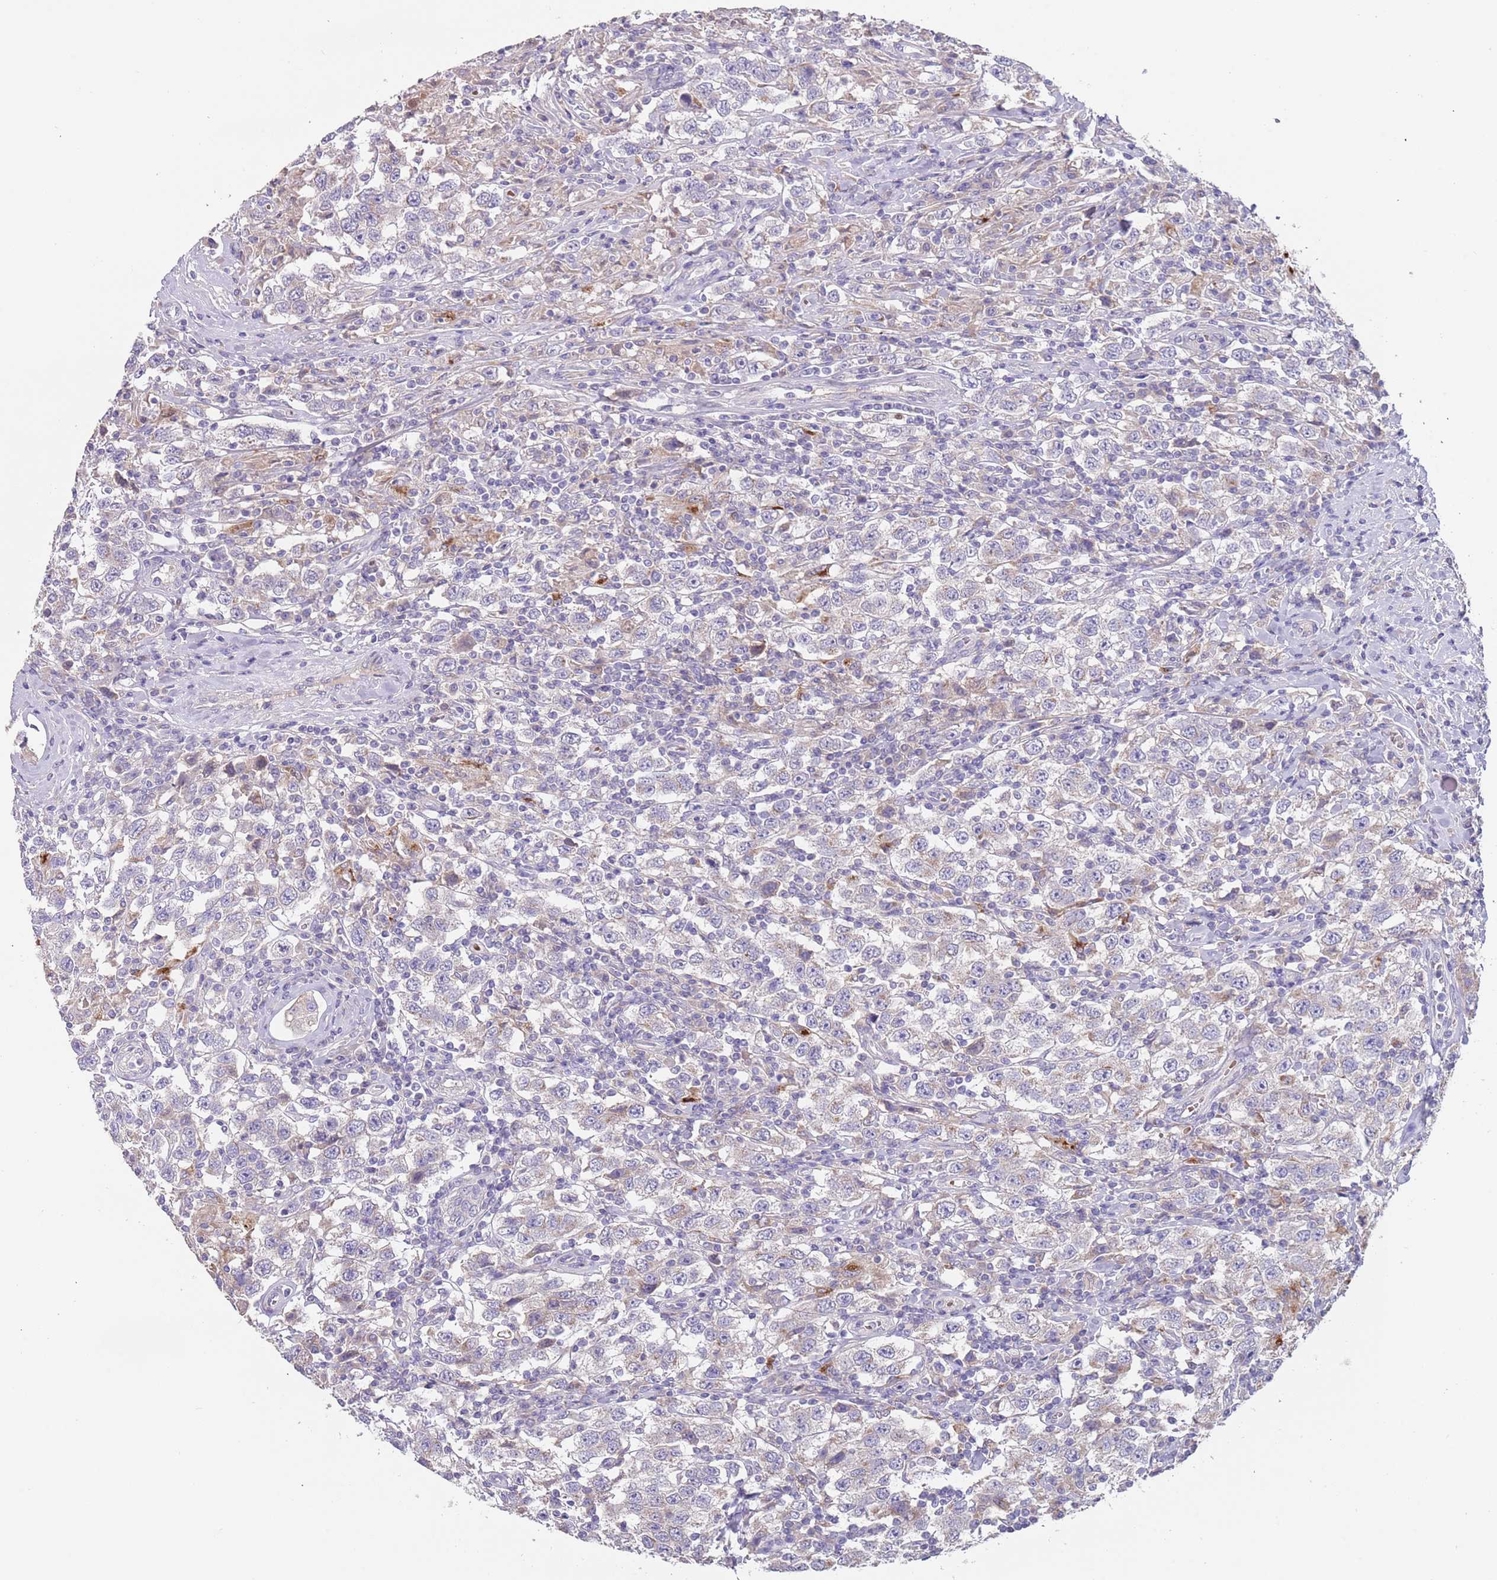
{"staining": {"intensity": "negative", "quantity": "none", "location": "none"}, "tissue": "testis cancer", "cell_type": "Tumor cells", "image_type": "cancer", "snomed": [{"axis": "morphology", "description": "Seminoma, NOS"}, {"axis": "topography", "description": "Testis"}], "caption": "DAB immunohistochemical staining of testis cancer (seminoma) demonstrates no significant staining in tumor cells.", "gene": "TMEM251", "patient": {"sex": "male", "age": 41}}